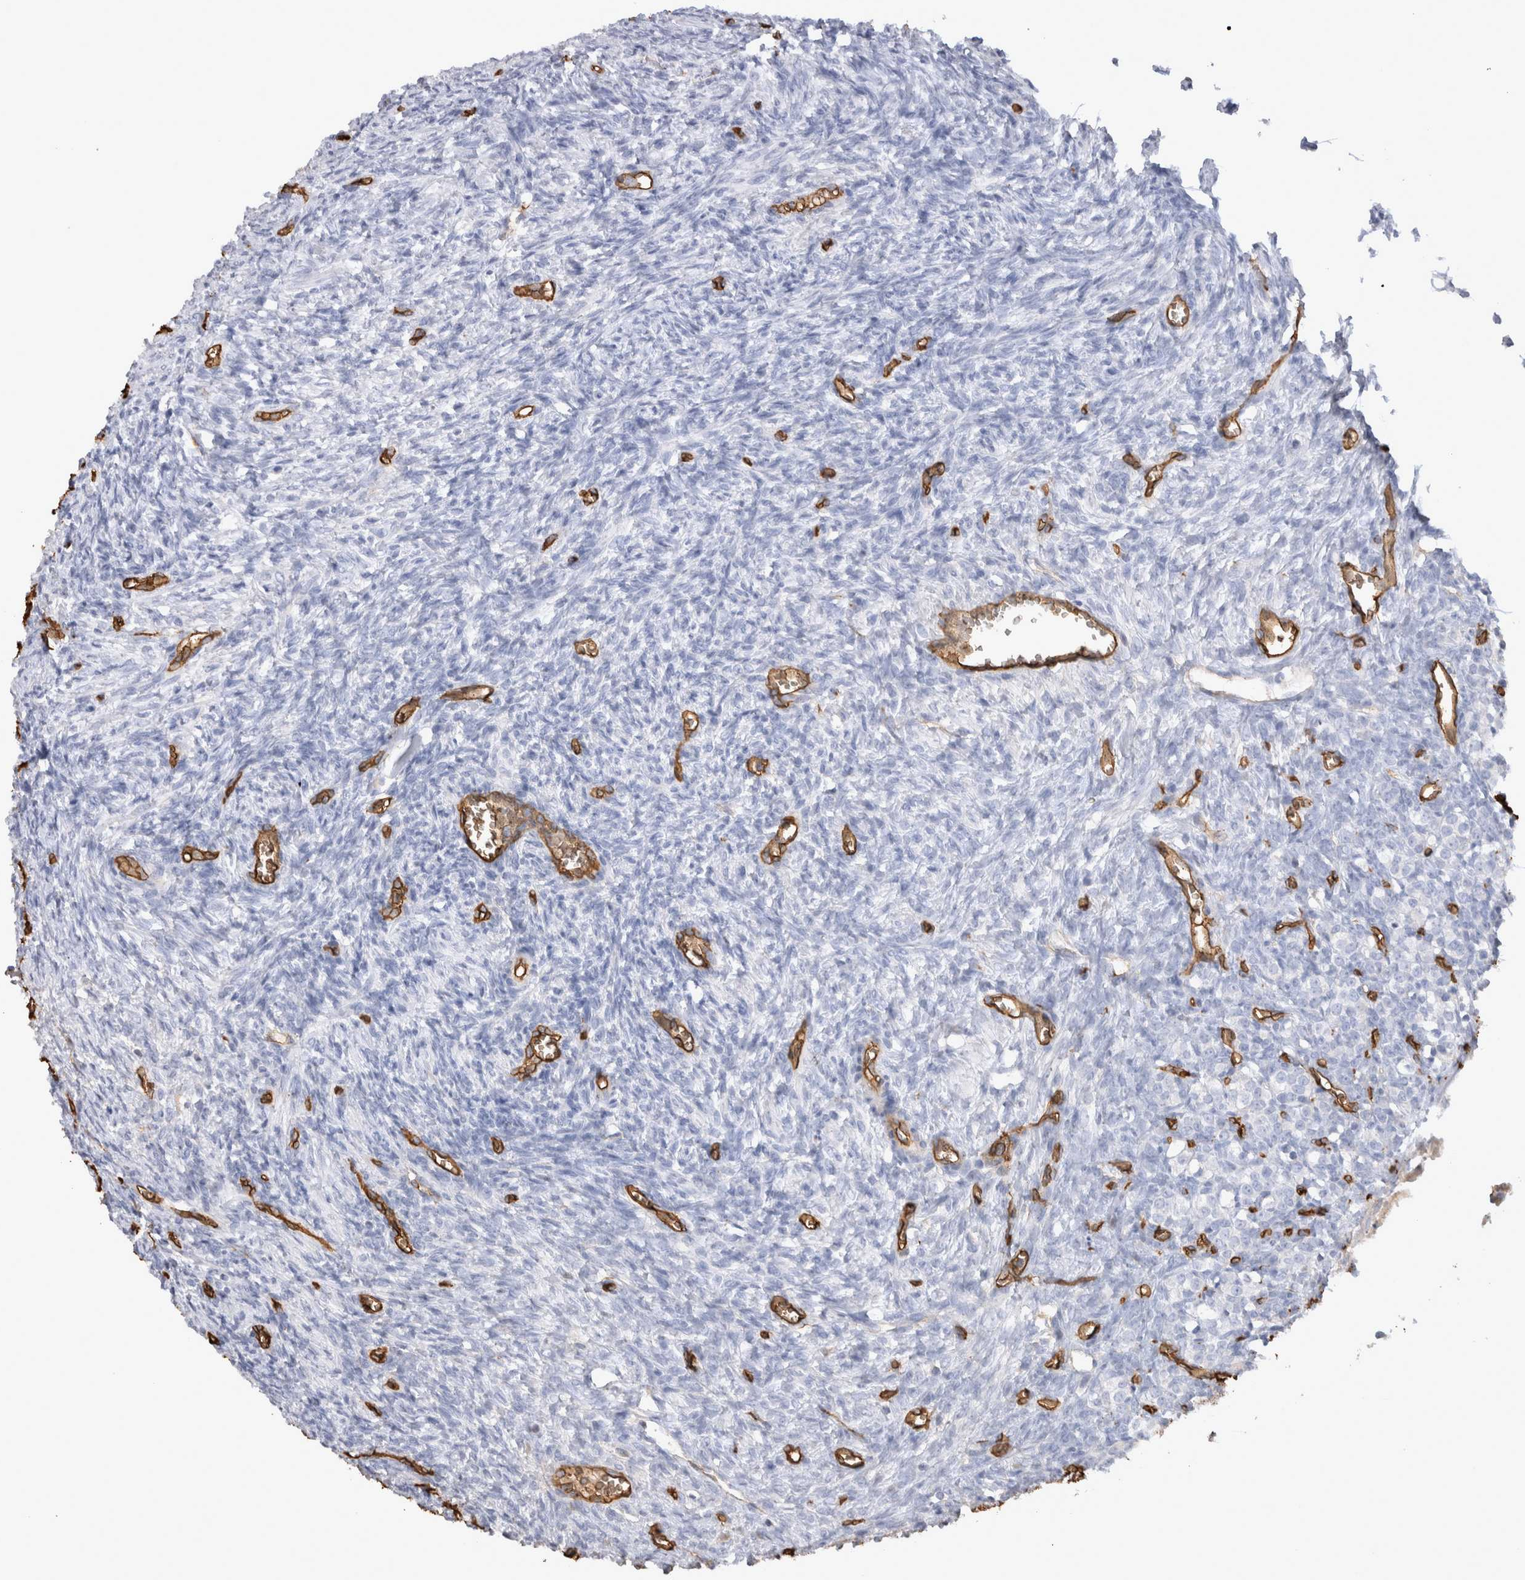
{"staining": {"intensity": "negative", "quantity": "none", "location": "none"}, "tissue": "ovary", "cell_type": "Ovarian stroma cells", "image_type": "normal", "snomed": [{"axis": "morphology", "description": "Normal tissue, NOS"}, {"axis": "topography", "description": "Ovary"}], "caption": "High magnification brightfield microscopy of benign ovary stained with DAB (3,3'-diaminobenzidine) (brown) and counterstained with hematoxylin (blue): ovarian stroma cells show no significant staining.", "gene": "IL17RC", "patient": {"sex": "female", "age": 27}}